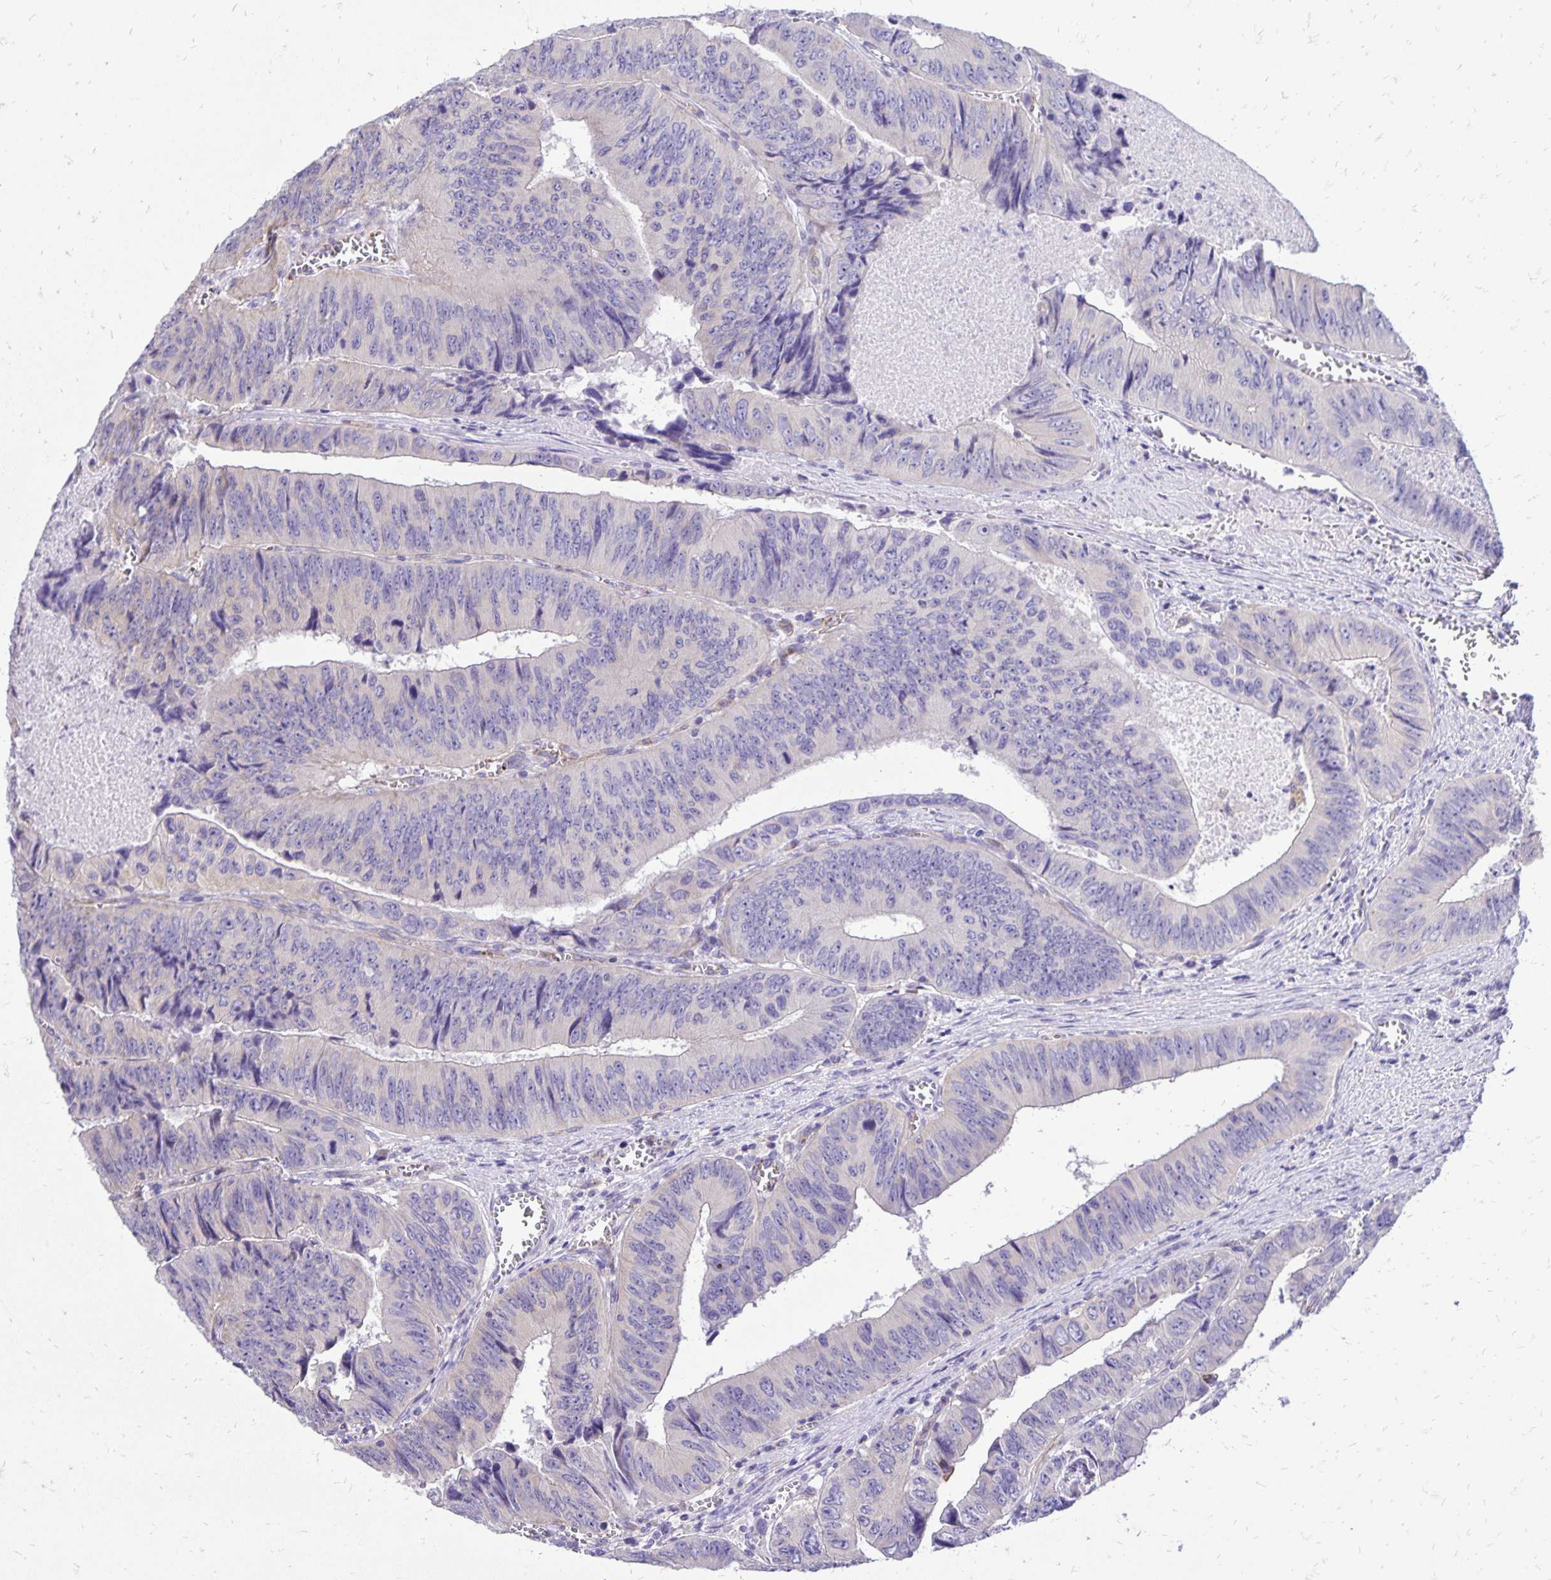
{"staining": {"intensity": "negative", "quantity": "none", "location": "none"}, "tissue": "colorectal cancer", "cell_type": "Tumor cells", "image_type": "cancer", "snomed": [{"axis": "morphology", "description": "Adenocarcinoma, NOS"}, {"axis": "topography", "description": "Colon"}], "caption": "This histopathology image is of colorectal cancer stained with immunohistochemistry to label a protein in brown with the nuclei are counter-stained blue. There is no staining in tumor cells.", "gene": "EIF5A", "patient": {"sex": "female", "age": 84}}